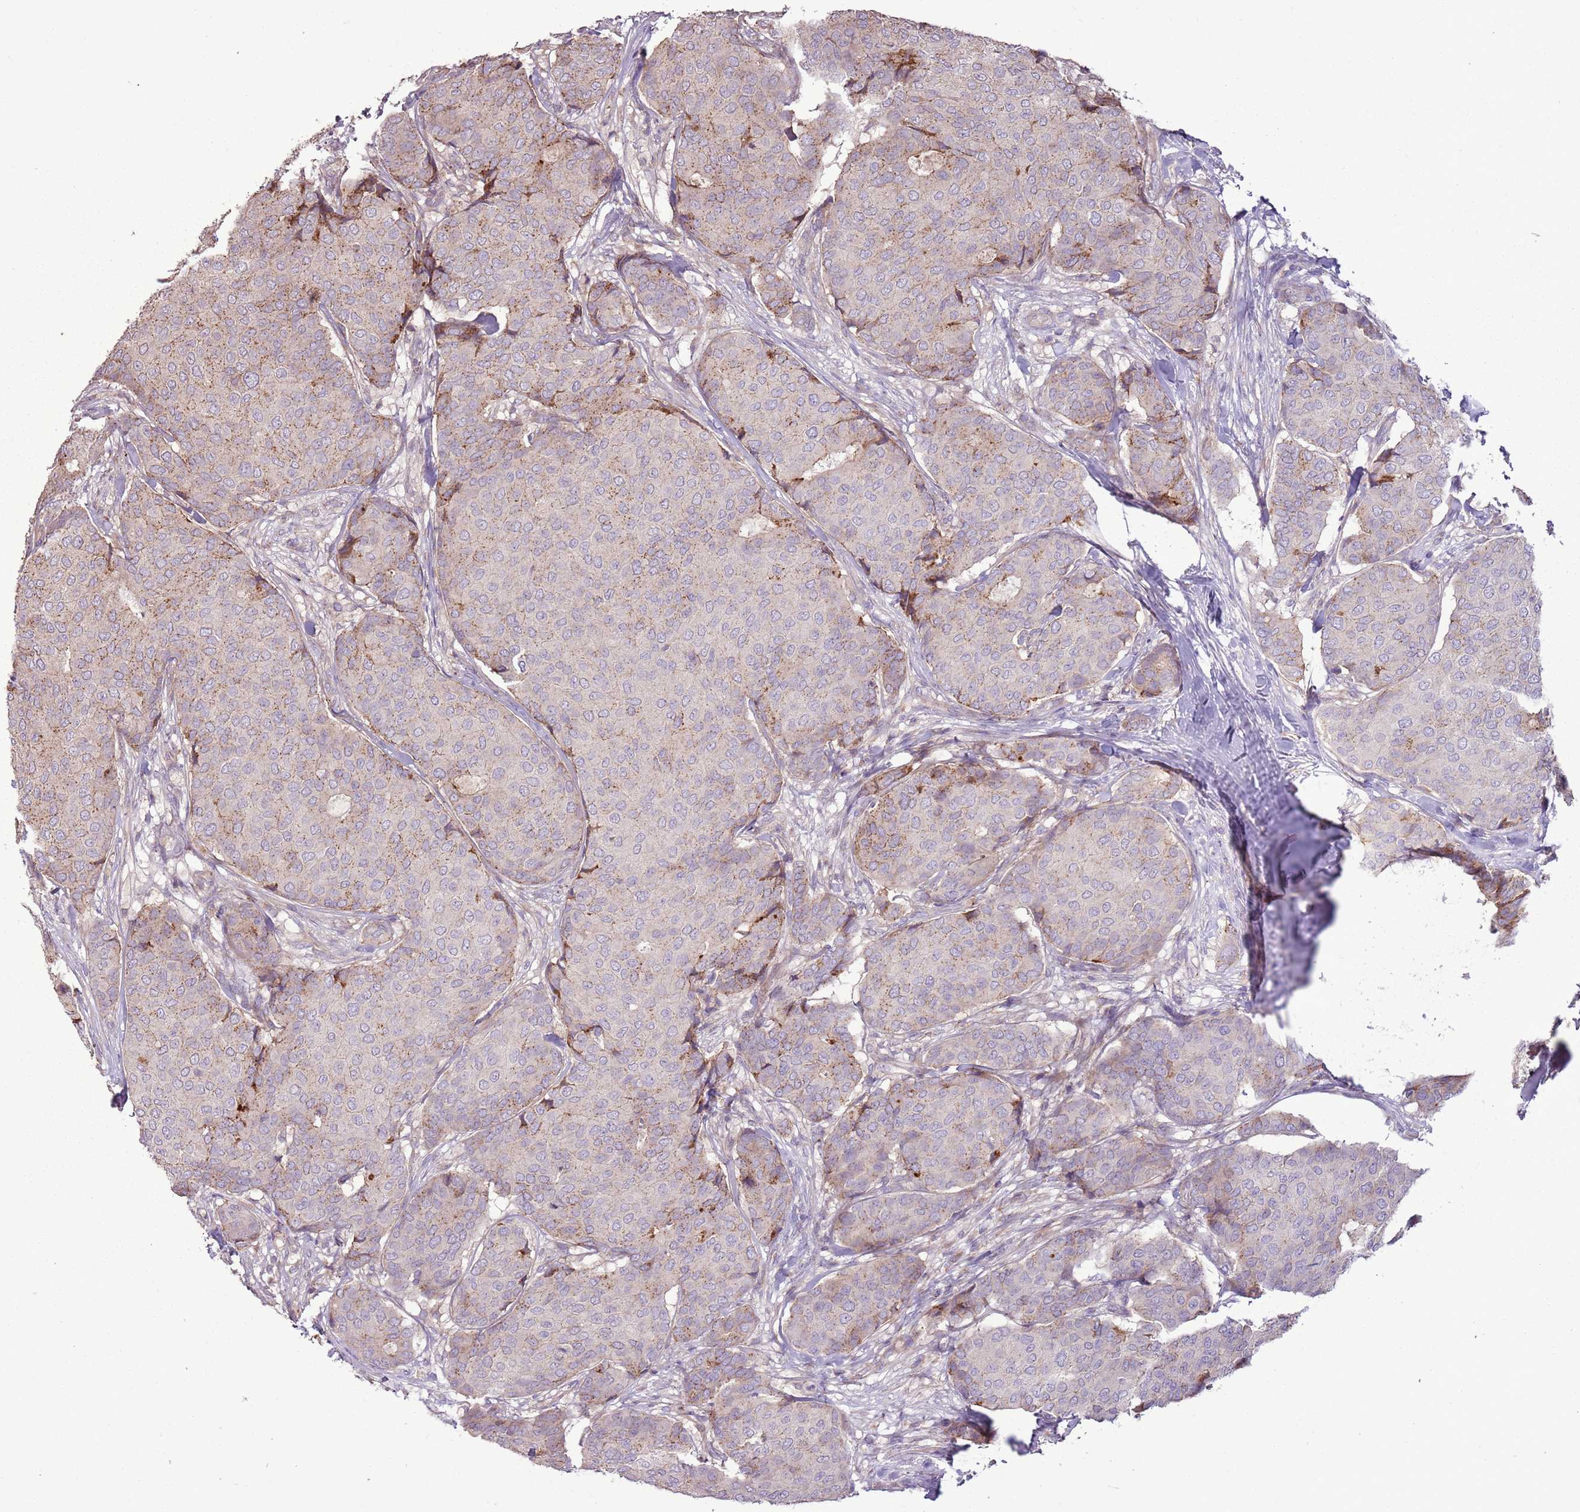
{"staining": {"intensity": "weak", "quantity": "25%-75%", "location": "cytoplasmic/membranous"}, "tissue": "breast cancer", "cell_type": "Tumor cells", "image_type": "cancer", "snomed": [{"axis": "morphology", "description": "Duct carcinoma"}, {"axis": "topography", "description": "Breast"}], "caption": "Breast cancer (intraductal carcinoma) stained with DAB (3,3'-diaminobenzidine) immunohistochemistry displays low levels of weak cytoplasmic/membranous staining in about 25%-75% of tumor cells.", "gene": "ANKRD24", "patient": {"sex": "female", "age": 75}}